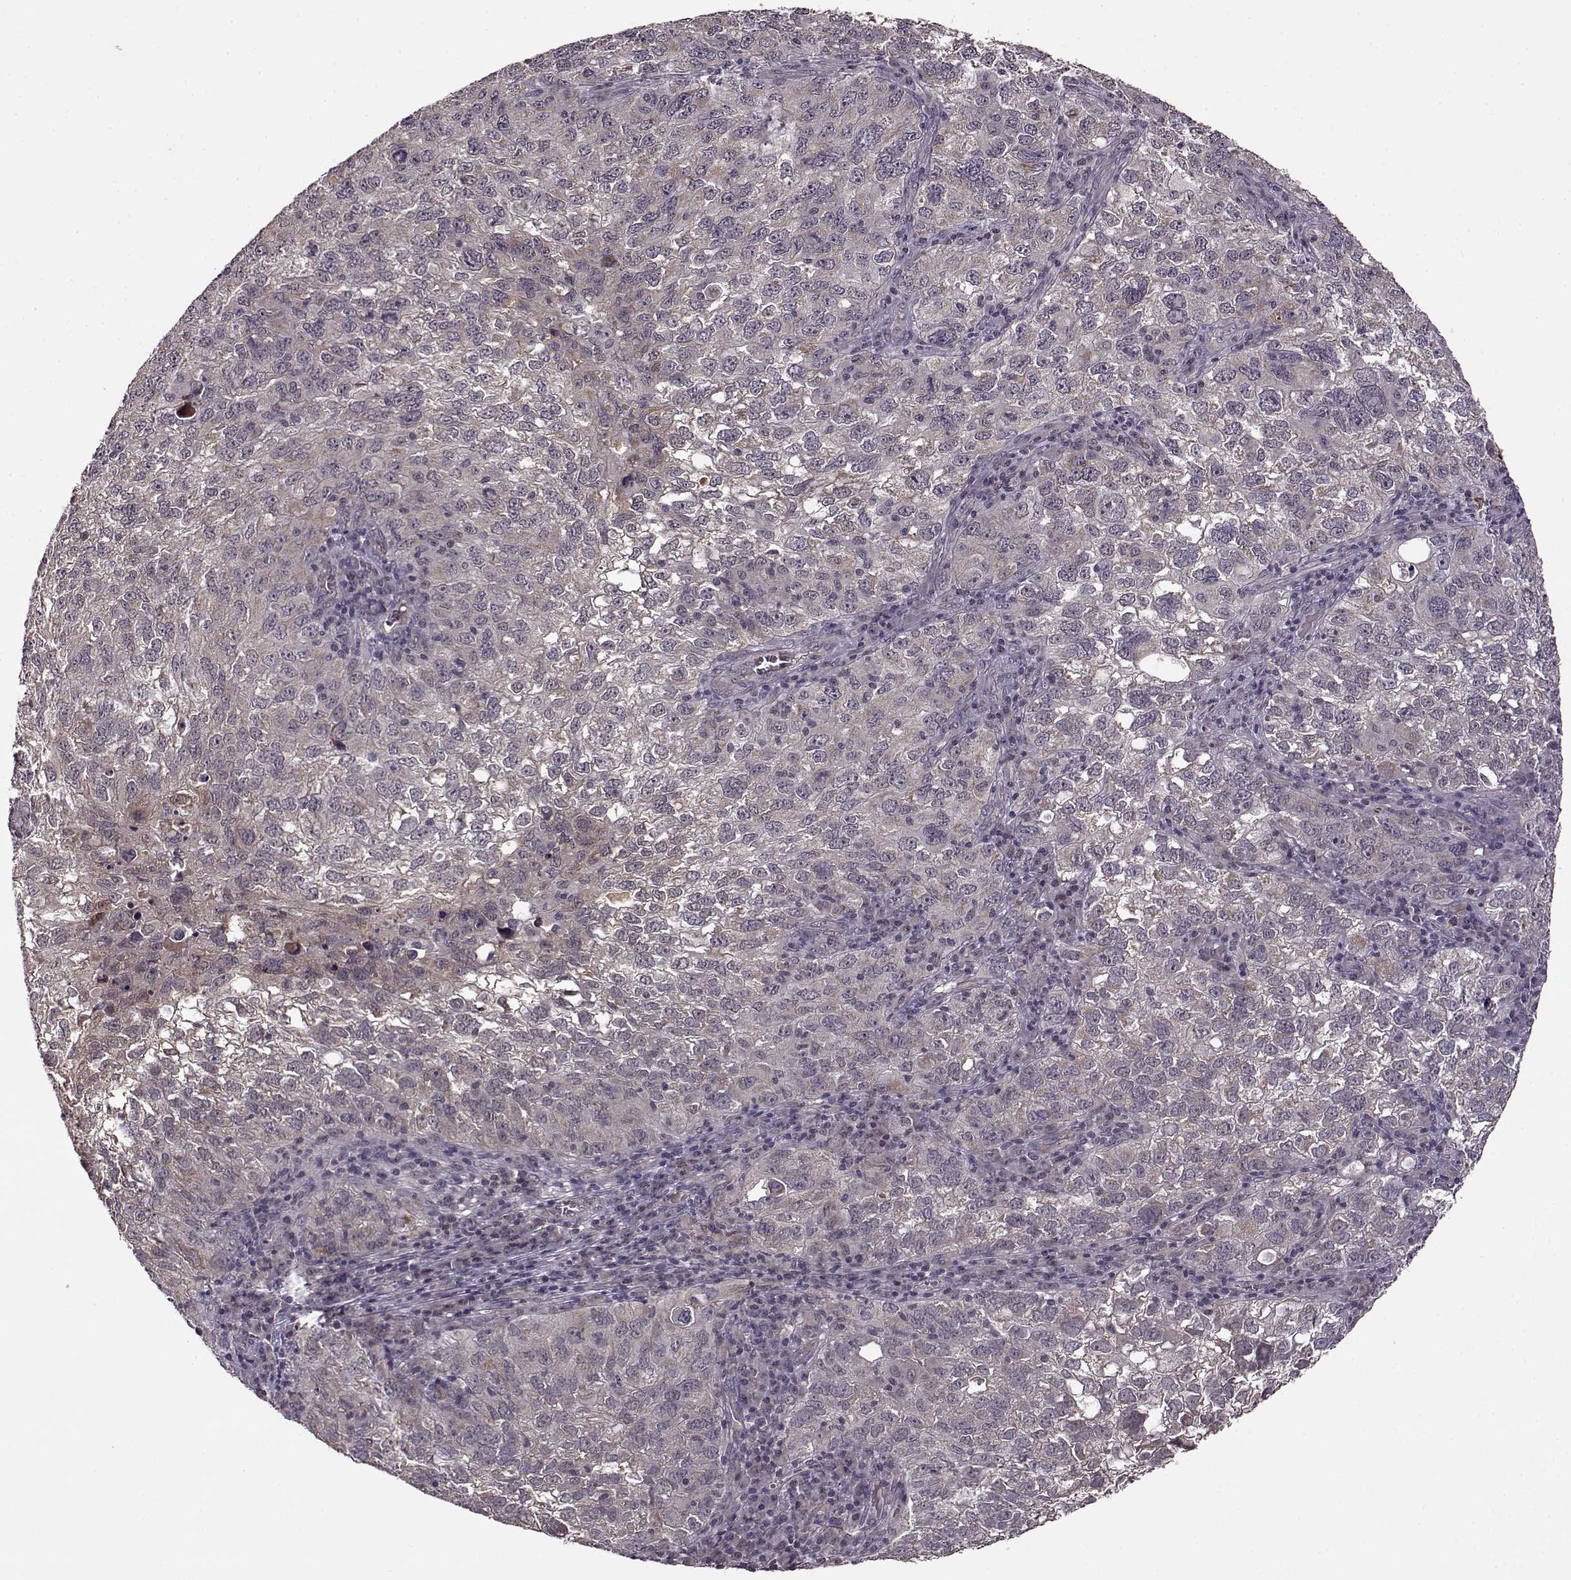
{"staining": {"intensity": "weak", "quantity": "<25%", "location": "cytoplasmic/membranous"}, "tissue": "cervical cancer", "cell_type": "Tumor cells", "image_type": "cancer", "snomed": [{"axis": "morphology", "description": "Squamous cell carcinoma, NOS"}, {"axis": "topography", "description": "Cervix"}], "caption": "An immunohistochemistry (IHC) histopathology image of cervical cancer (squamous cell carcinoma) is shown. There is no staining in tumor cells of cervical cancer (squamous cell carcinoma).", "gene": "MAIP1", "patient": {"sex": "female", "age": 55}}